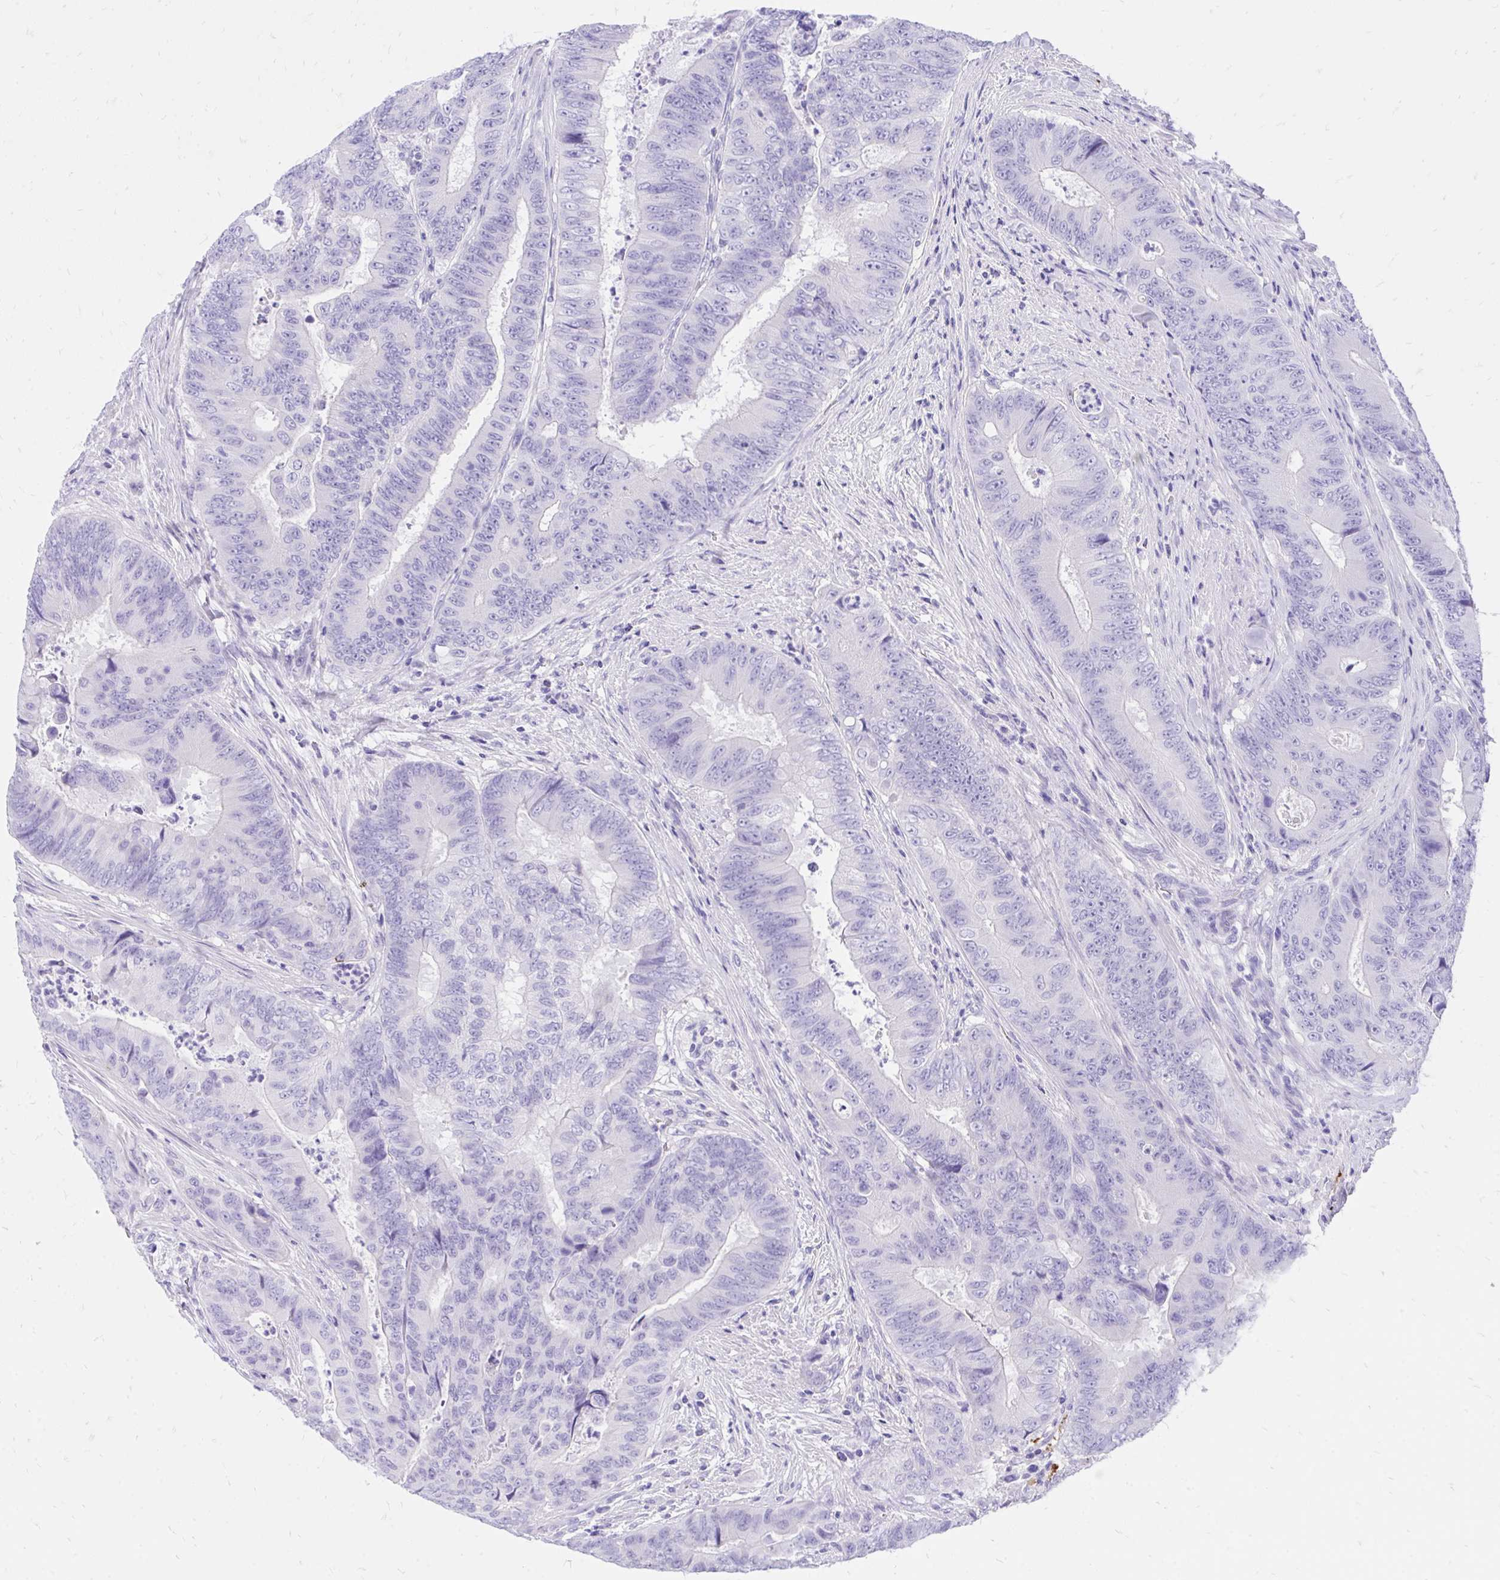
{"staining": {"intensity": "negative", "quantity": "none", "location": "none"}, "tissue": "colorectal cancer", "cell_type": "Tumor cells", "image_type": "cancer", "snomed": [{"axis": "morphology", "description": "Adenocarcinoma, NOS"}, {"axis": "topography", "description": "Colon"}], "caption": "Immunohistochemical staining of colorectal cancer displays no significant staining in tumor cells.", "gene": "MON1A", "patient": {"sex": "female", "age": 48}}